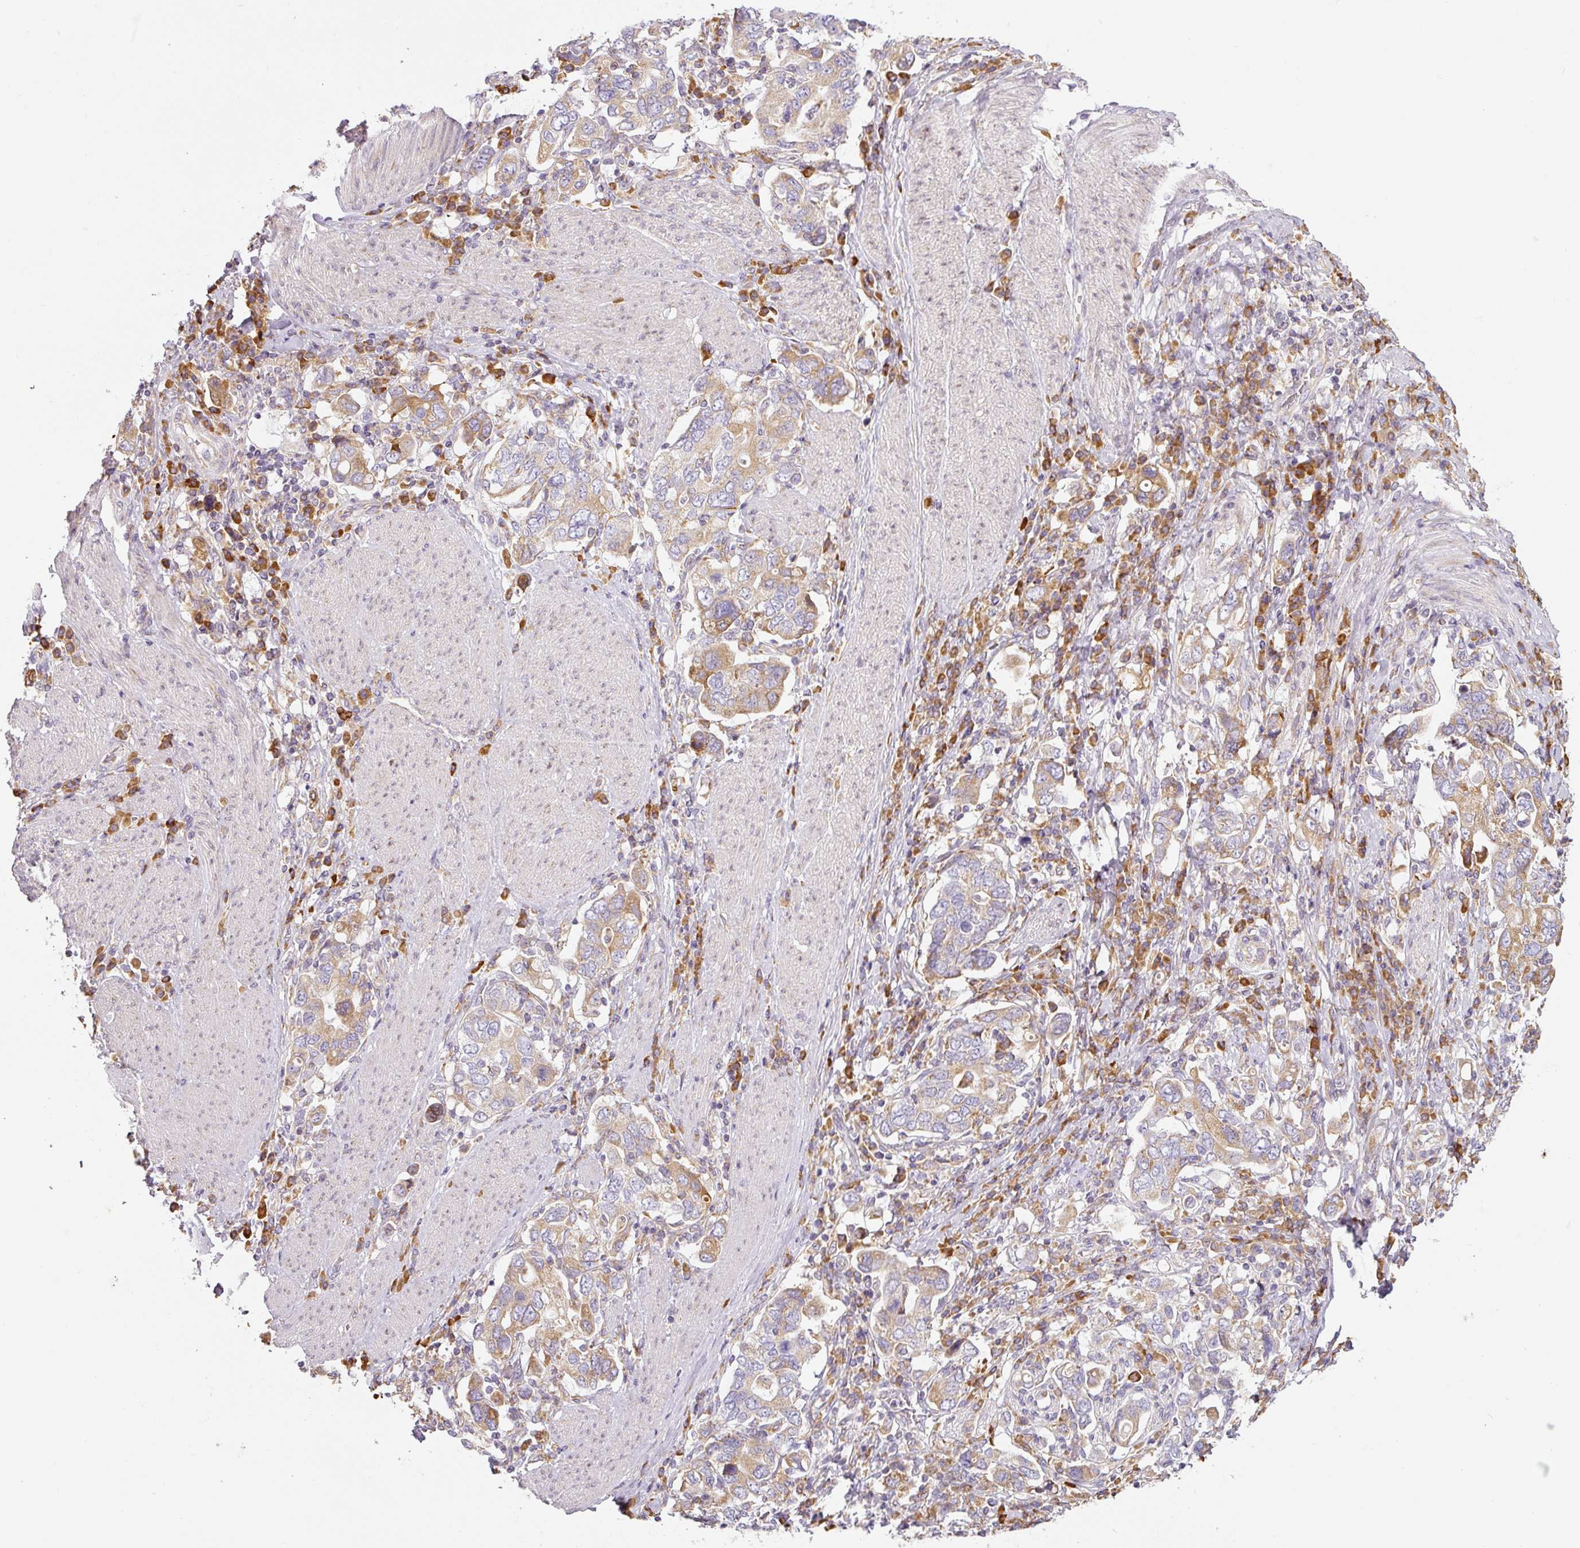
{"staining": {"intensity": "moderate", "quantity": ">75%", "location": "cytoplasmic/membranous"}, "tissue": "stomach cancer", "cell_type": "Tumor cells", "image_type": "cancer", "snomed": [{"axis": "morphology", "description": "Adenocarcinoma, NOS"}, {"axis": "topography", "description": "Stomach, upper"}, {"axis": "topography", "description": "Stomach"}], "caption": "This is an image of IHC staining of stomach adenocarcinoma, which shows moderate expression in the cytoplasmic/membranous of tumor cells.", "gene": "MORN4", "patient": {"sex": "male", "age": 62}}